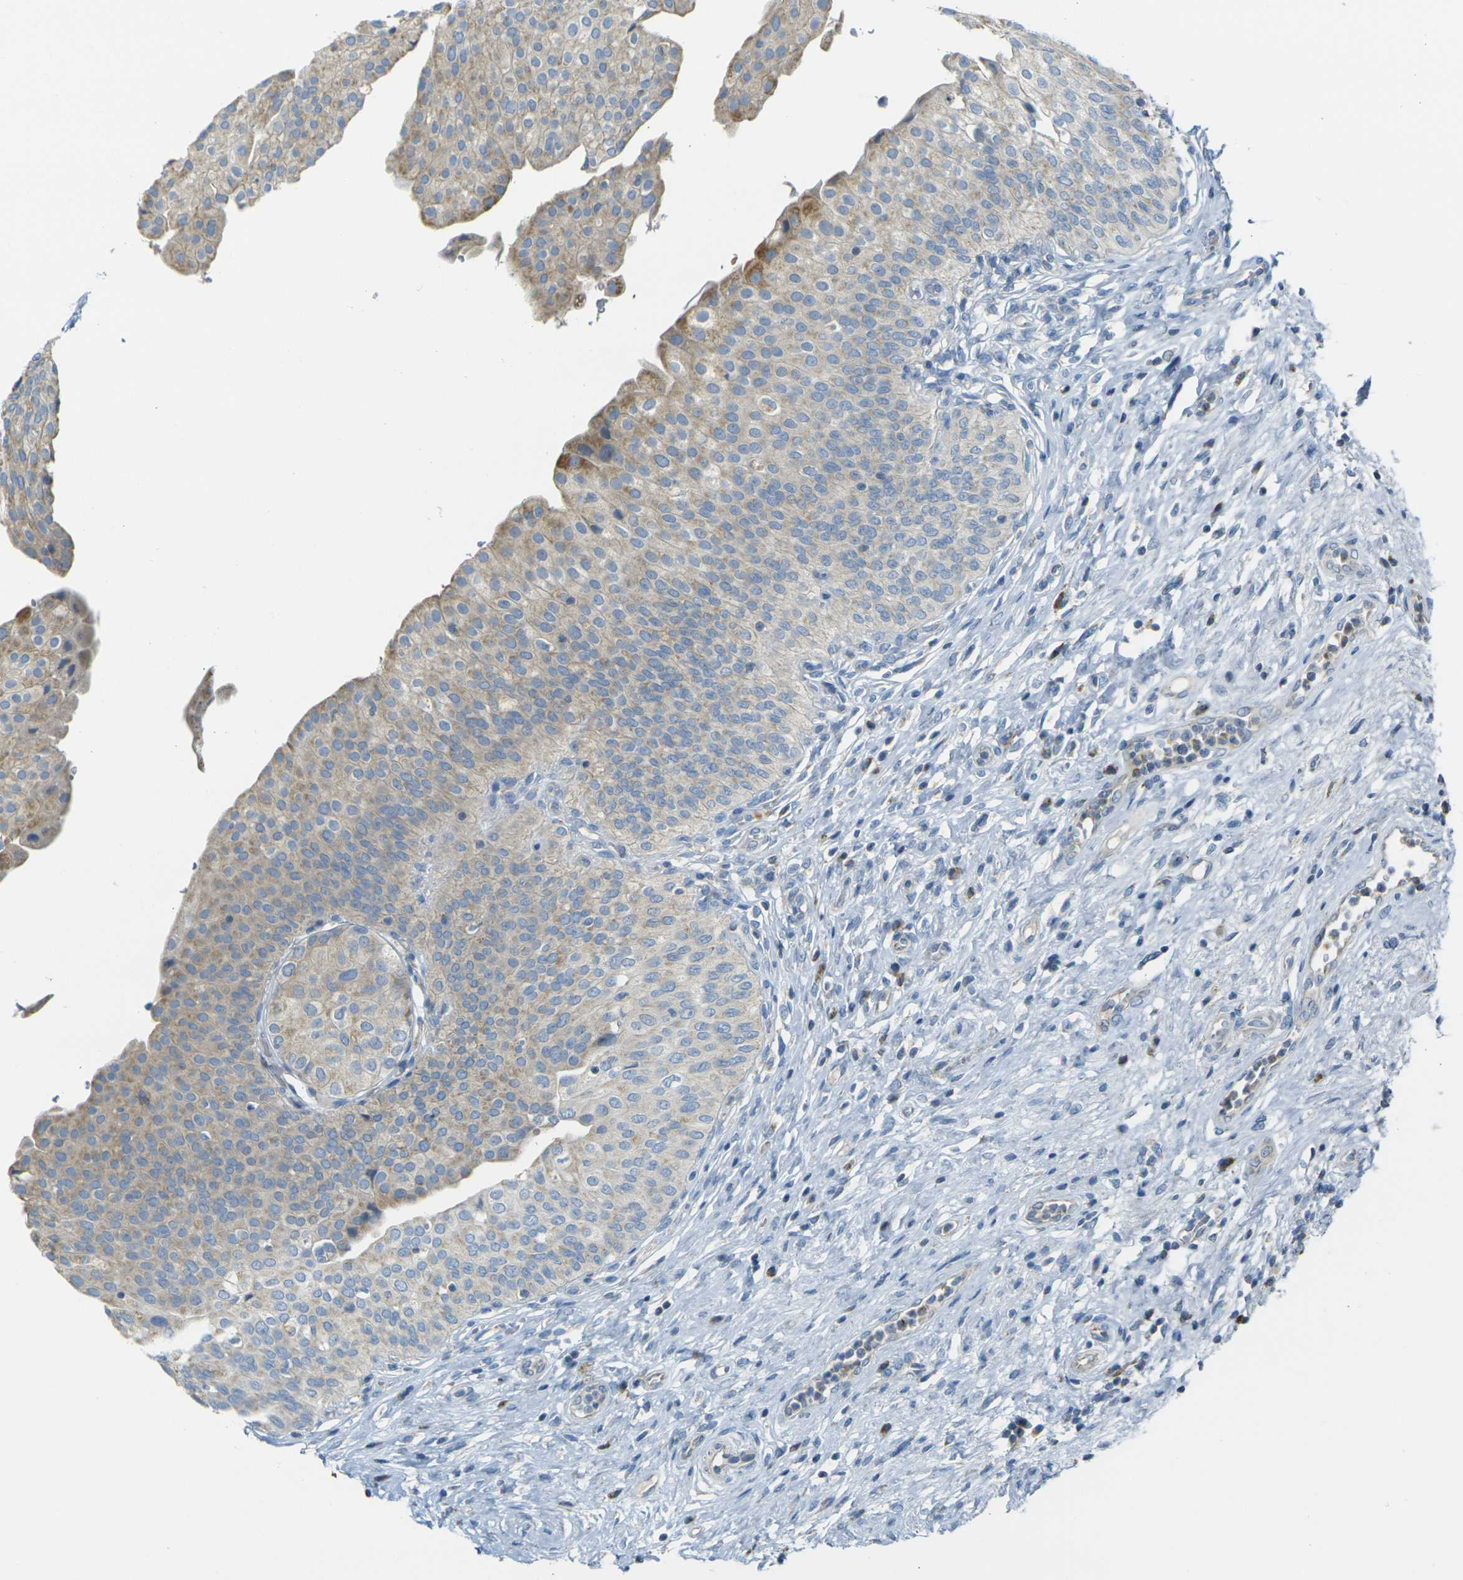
{"staining": {"intensity": "weak", "quantity": ">75%", "location": "cytoplasmic/membranous"}, "tissue": "urinary bladder", "cell_type": "Urothelial cells", "image_type": "normal", "snomed": [{"axis": "morphology", "description": "Normal tissue, NOS"}, {"axis": "topography", "description": "Urinary bladder"}], "caption": "The histopathology image demonstrates immunohistochemical staining of benign urinary bladder. There is weak cytoplasmic/membranous expression is appreciated in about >75% of urothelial cells. The staining is performed using DAB (3,3'-diaminobenzidine) brown chromogen to label protein expression. The nuclei are counter-stained blue using hematoxylin.", "gene": "PARD6B", "patient": {"sex": "male", "age": 46}}